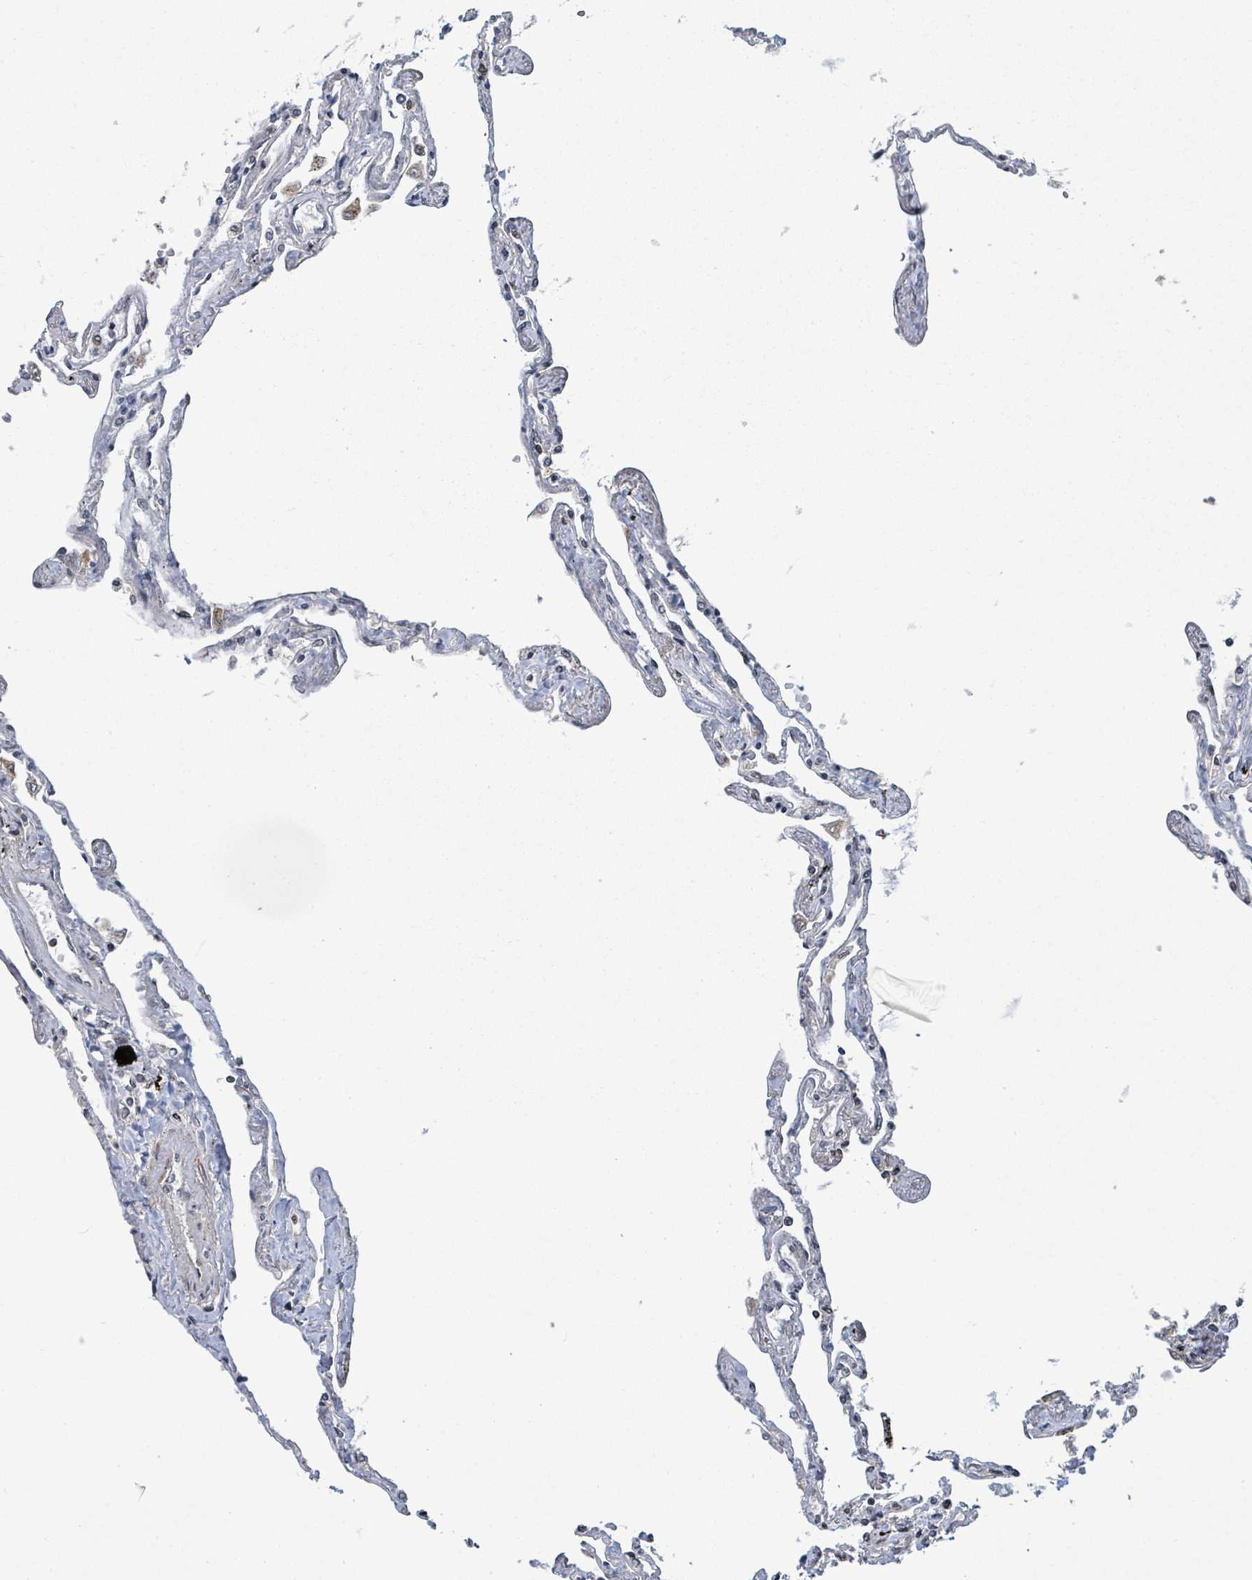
{"staining": {"intensity": "moderate", "quantity": "<25%", "location": "nuclear"}, "tissue": "lung", "cell_type": "Alveolar cells", "image_type": "normal", "snomed": [{"axis": "morphology", "description": "Normal tissue, NOS"}, {"axis": "topography", "description": "Lung"}], "caption": "Immunohistochemical staining of unremarkable human lung demonstrates <25% levels of moderate nuclear protein expression in about <25% of alveolar cells. The staining was performed using DAB (3,3'-diaminobenzidine), with brown indicating positive protein expression. Nuclei are stained blue with hematoxylin.", "gene": "SBF2", "patient": {"sex": "female", "age": 67}}